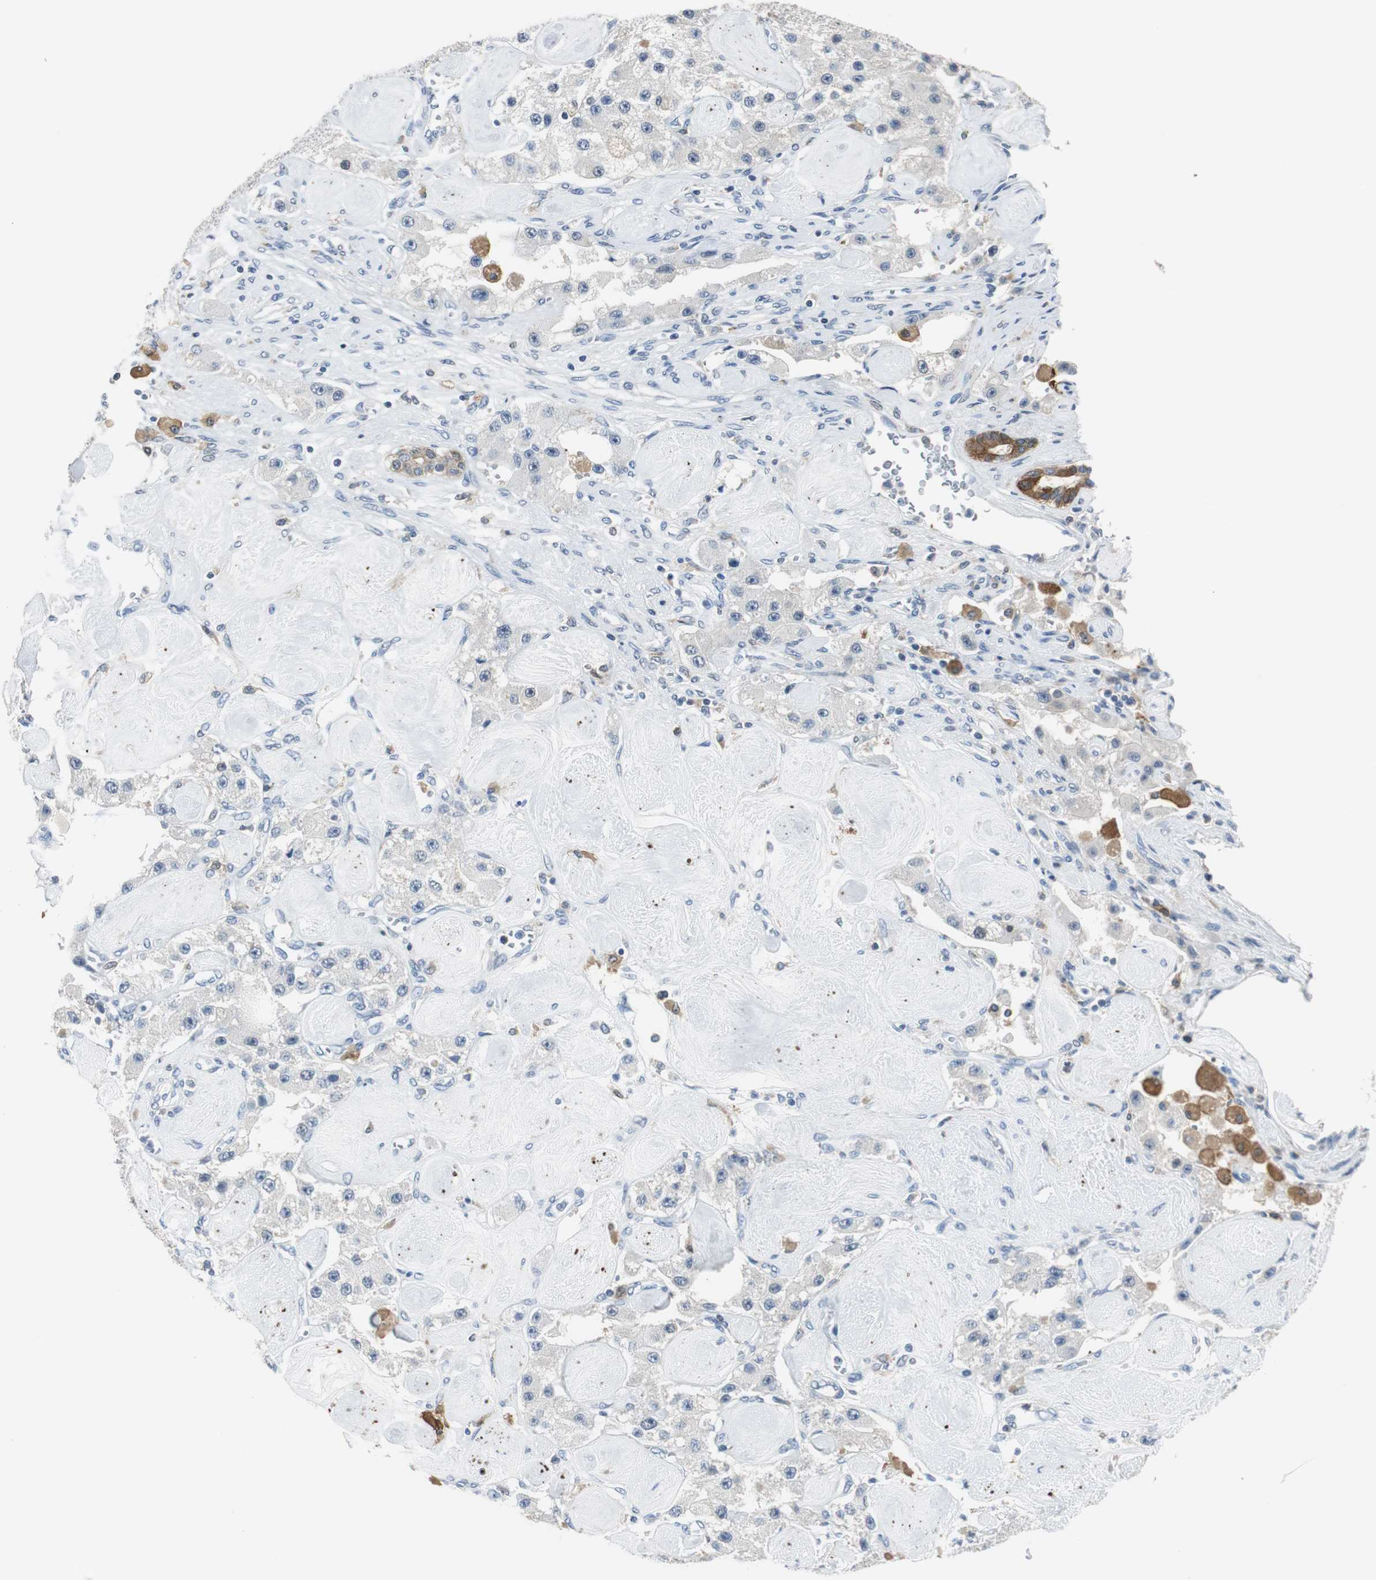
{"staining": {"intensity": "negative", "quantity": "none", "location": "none"}, "tissue": "carcinoid", "cell_type": "Tumor cells", "image_type": "cancer", "snomed": [{"axis": "morphology", "description": "Carcinoid, malignant, NOS"}, {"axis": "topography", "description": "Pancreas"}], "caption": "Carcinoid (malignant) was stained to show a protein in brown. There is no significant expression in tumor cells.", "gene": "MSTO1", "patient": {"sex": "male", "age": 41}}